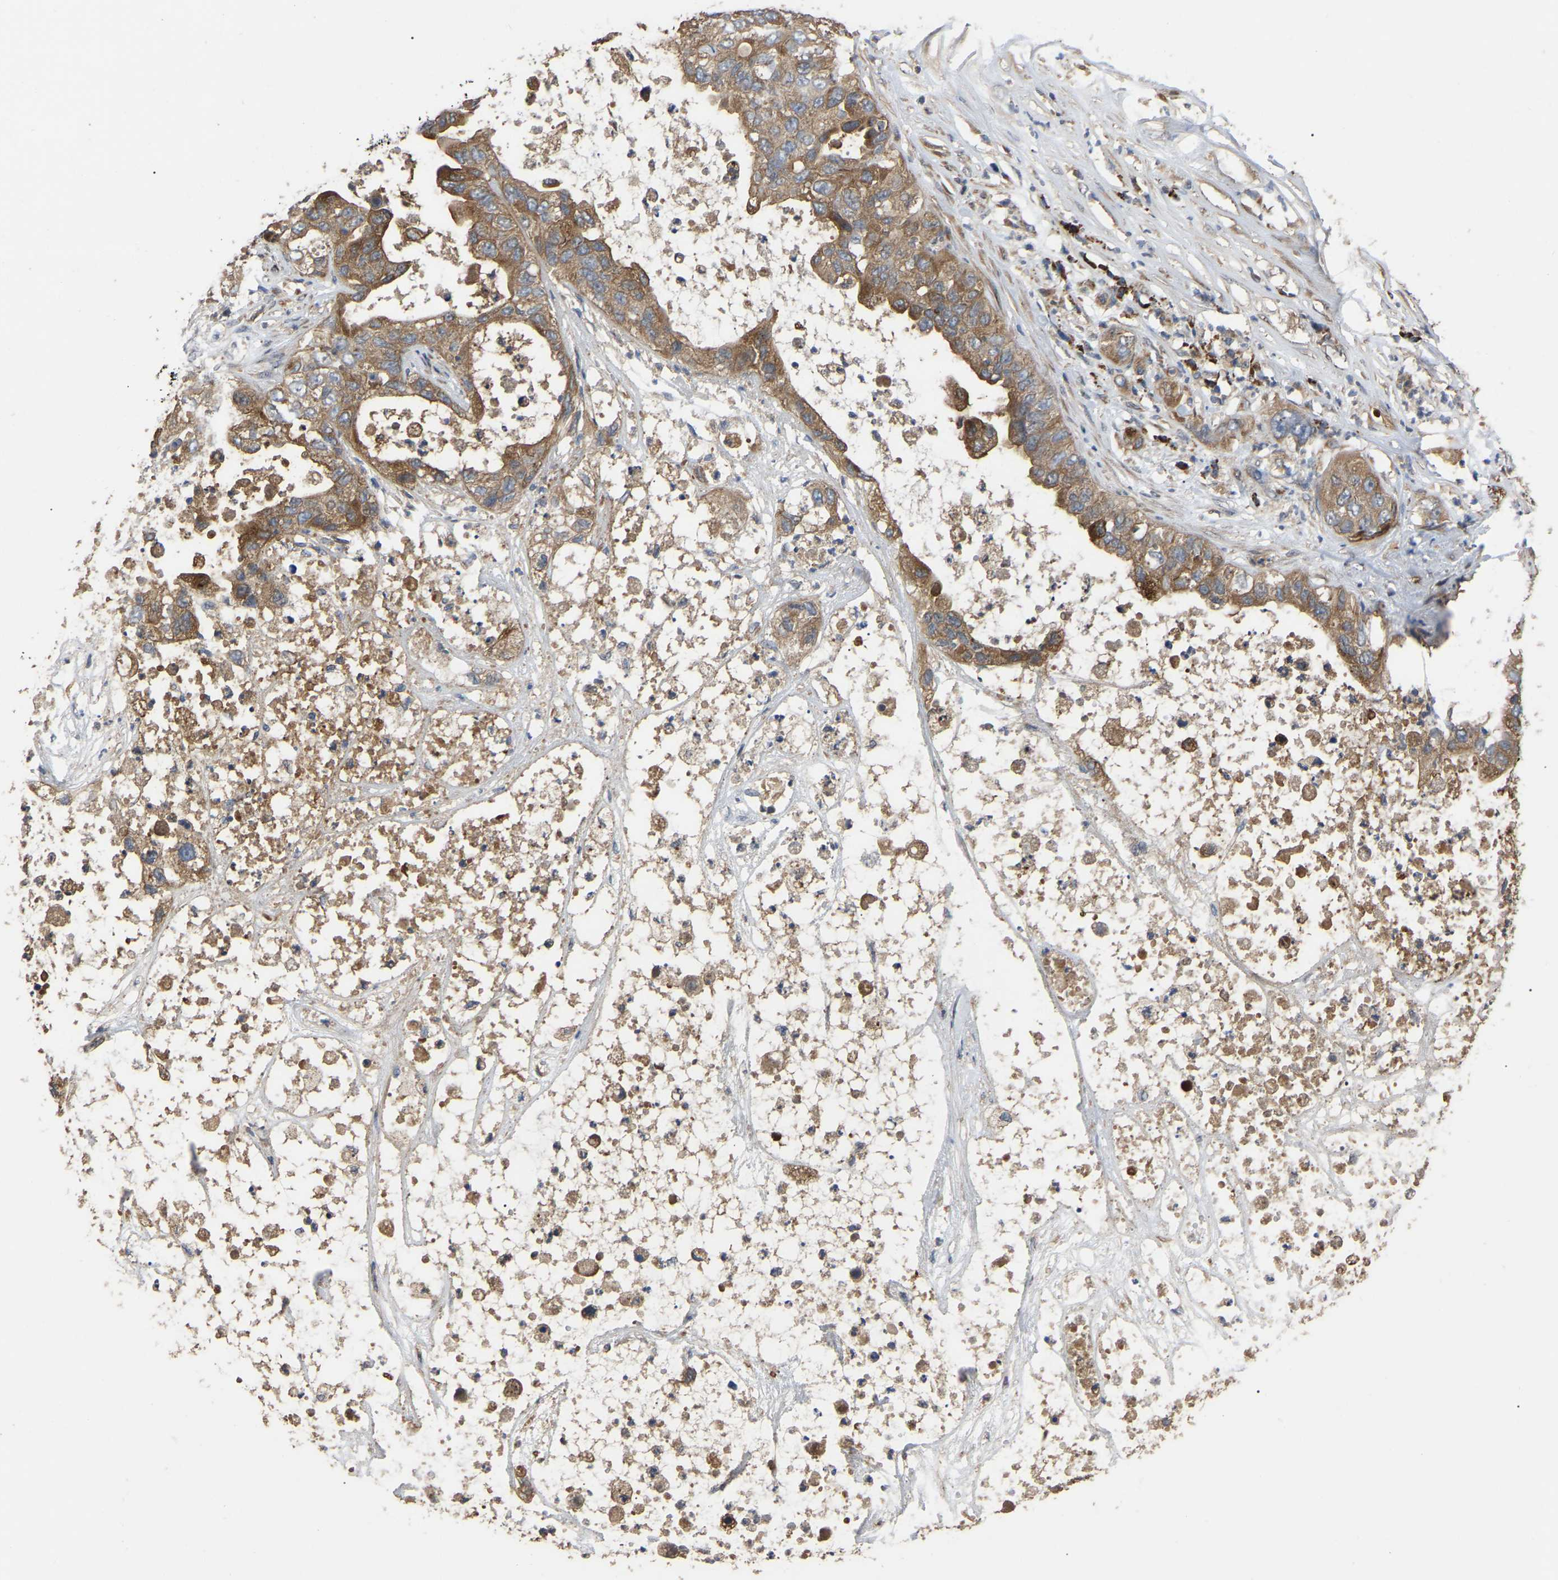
{"staining": {"intensity": "moderate", "quantity": ">75%", "location": "cytoplasmic/membranous"}, "tissue": "pancreatic cancer", "cell_type": "Tumor cells", "image_type": "cancer", "snomed": [{"axis": "morphology", "description": "Adenocarcinoma, NOS"}, {"axis": "topography", "description": "Pancreas"}], "caption": "IHC of human pancreatic cancer (adenocarcinoma) demonstrates medium levels of moderate cytoplasmic/membranous positivity in about >75% of tumor cells. (brown staining indicates protein expression, while blue staining denotes nuclei).", "gene": "GCC1", "patient": {"sex": "female", "age": 78}}